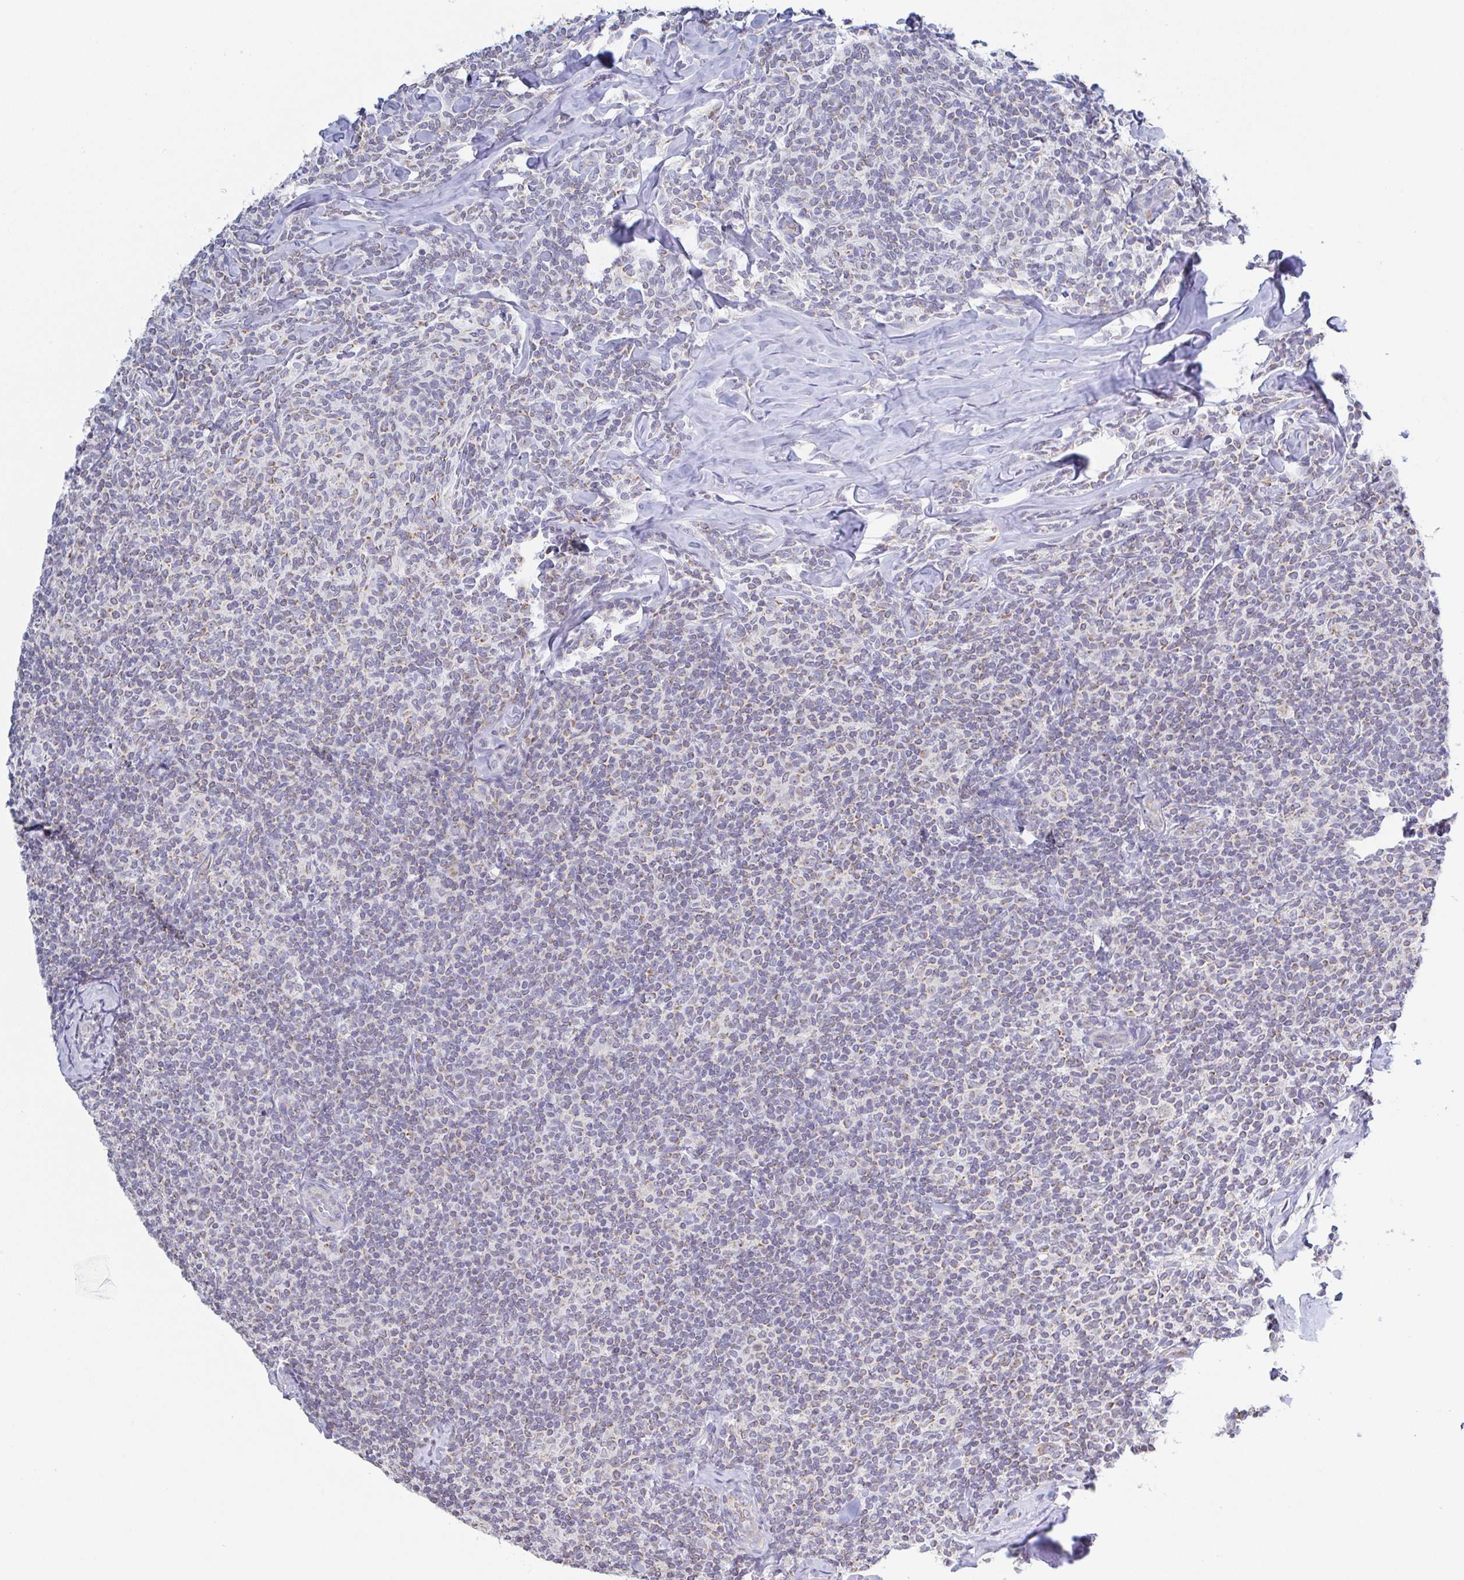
{"staining": {"intensity": "weak", "quantity": "<25%", "location": "cytoplasmic/membranous"}, "tissue": "lymphoma", "cell_type": "Tumor cells", "image_type": "cancer", "snomed": [{"axis": "morphology", "description": "Malignant lymphoma, non-Hodgkin's type, Low grade"}, {"axis": "topography", "description": "Lymph node"}], "caption": "Immunohistochemistry of human low-grade malignant lymphoma, non-Hodgkin's type displays no expression in tumor cells. Nuclei are stained in blue.", "gene": "PLCD4", "patient": {"sex": "female", "age": 56}}